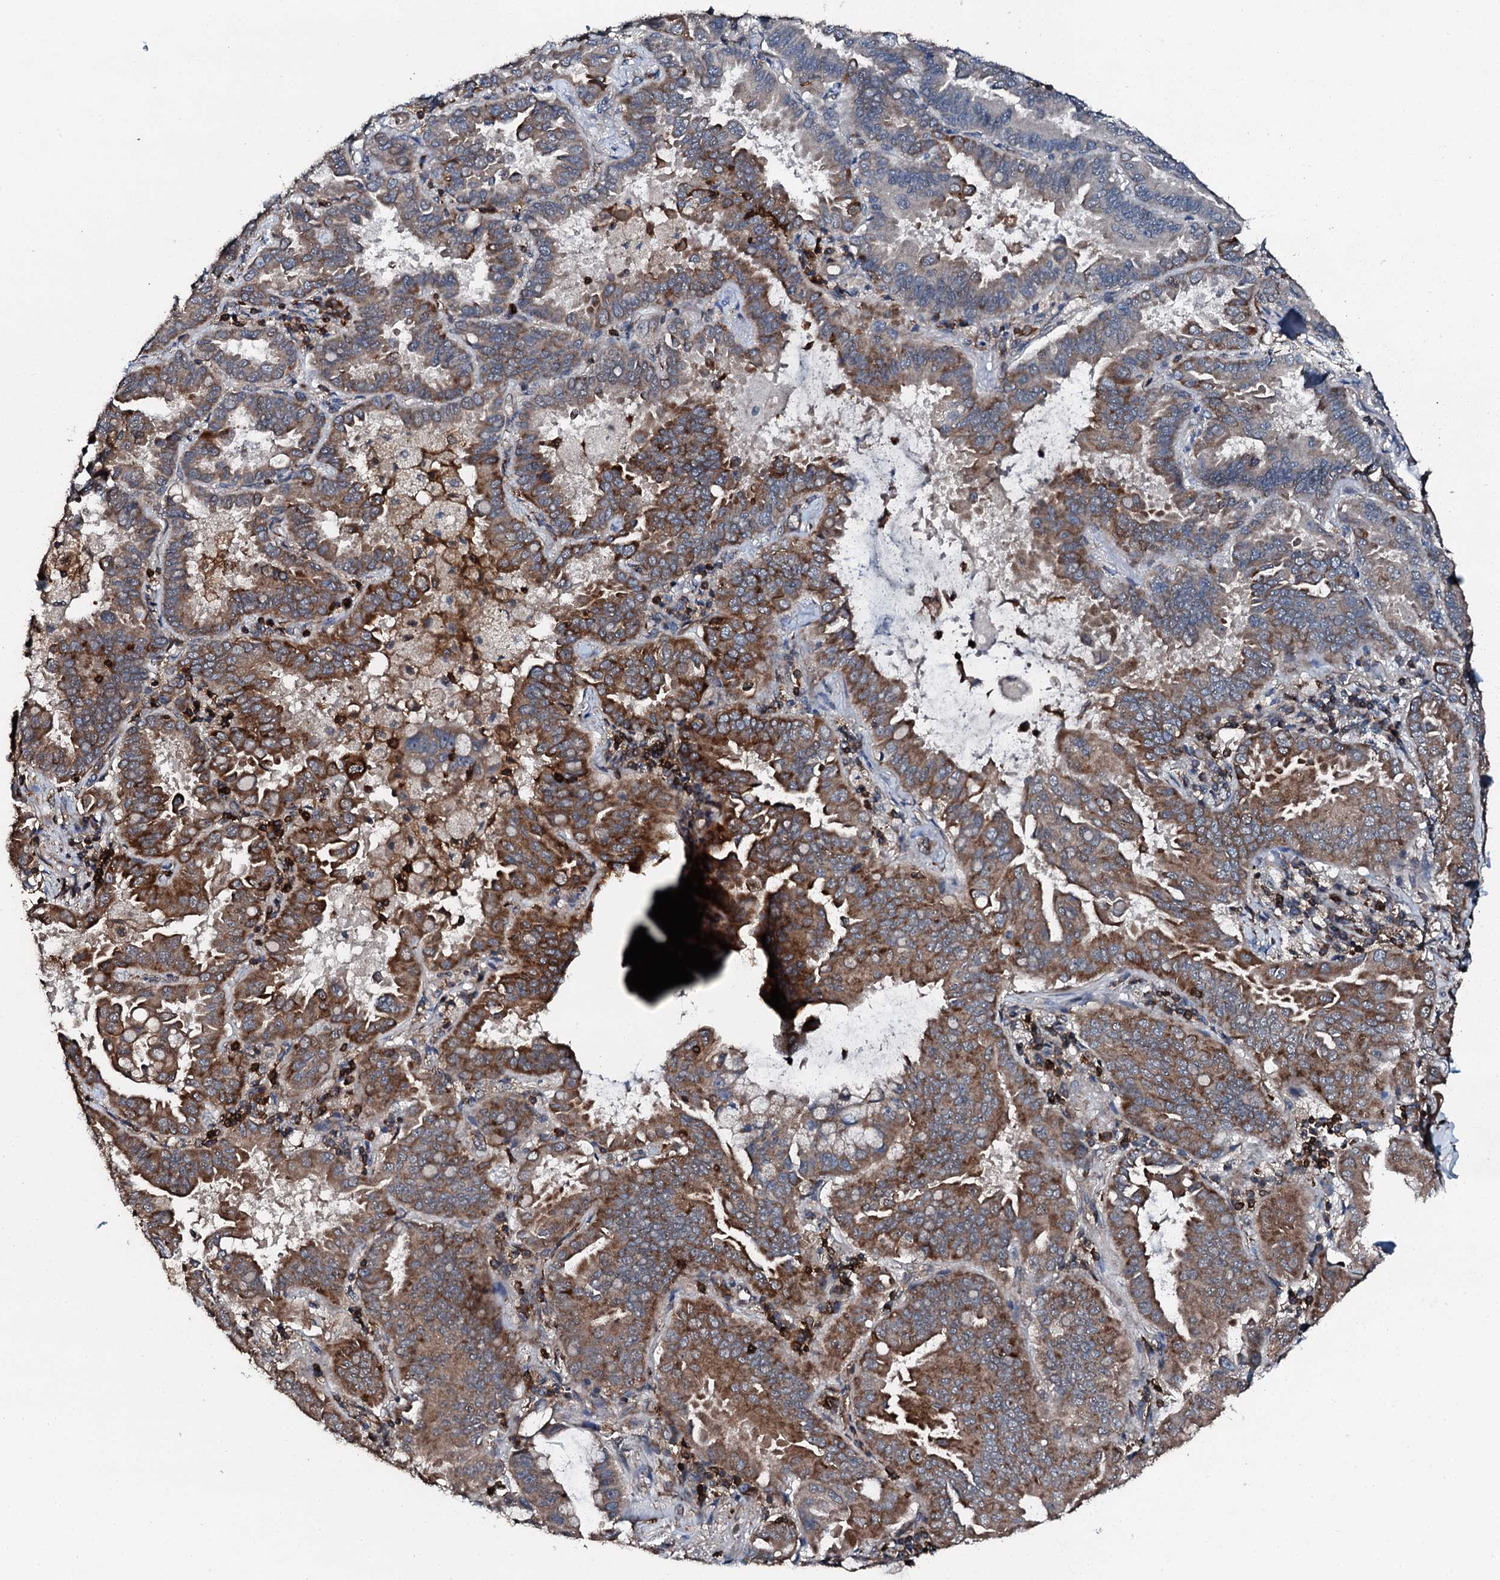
{"staining": {"intensity": "strong", "quantity": "25%-75%", "location": "cytoplasmic/membranous"}, "tissue": "lung cancer", "cell_type": "Tumor cells", "image_type": "cancer", "snomed": [{"axis": "morphology", "description": "Adenocarcinoma, NOS"}, {"axis": "topography", "description": "Lung"}], "caption": "There is high levels of strong cytoplasmic/membranous positivity in tumor cells of lung cancer, as demonstrated by immunohistochemical staining (brown color).", "gene": "EDC4", "patient": {"sex": "male", "age": 64}}